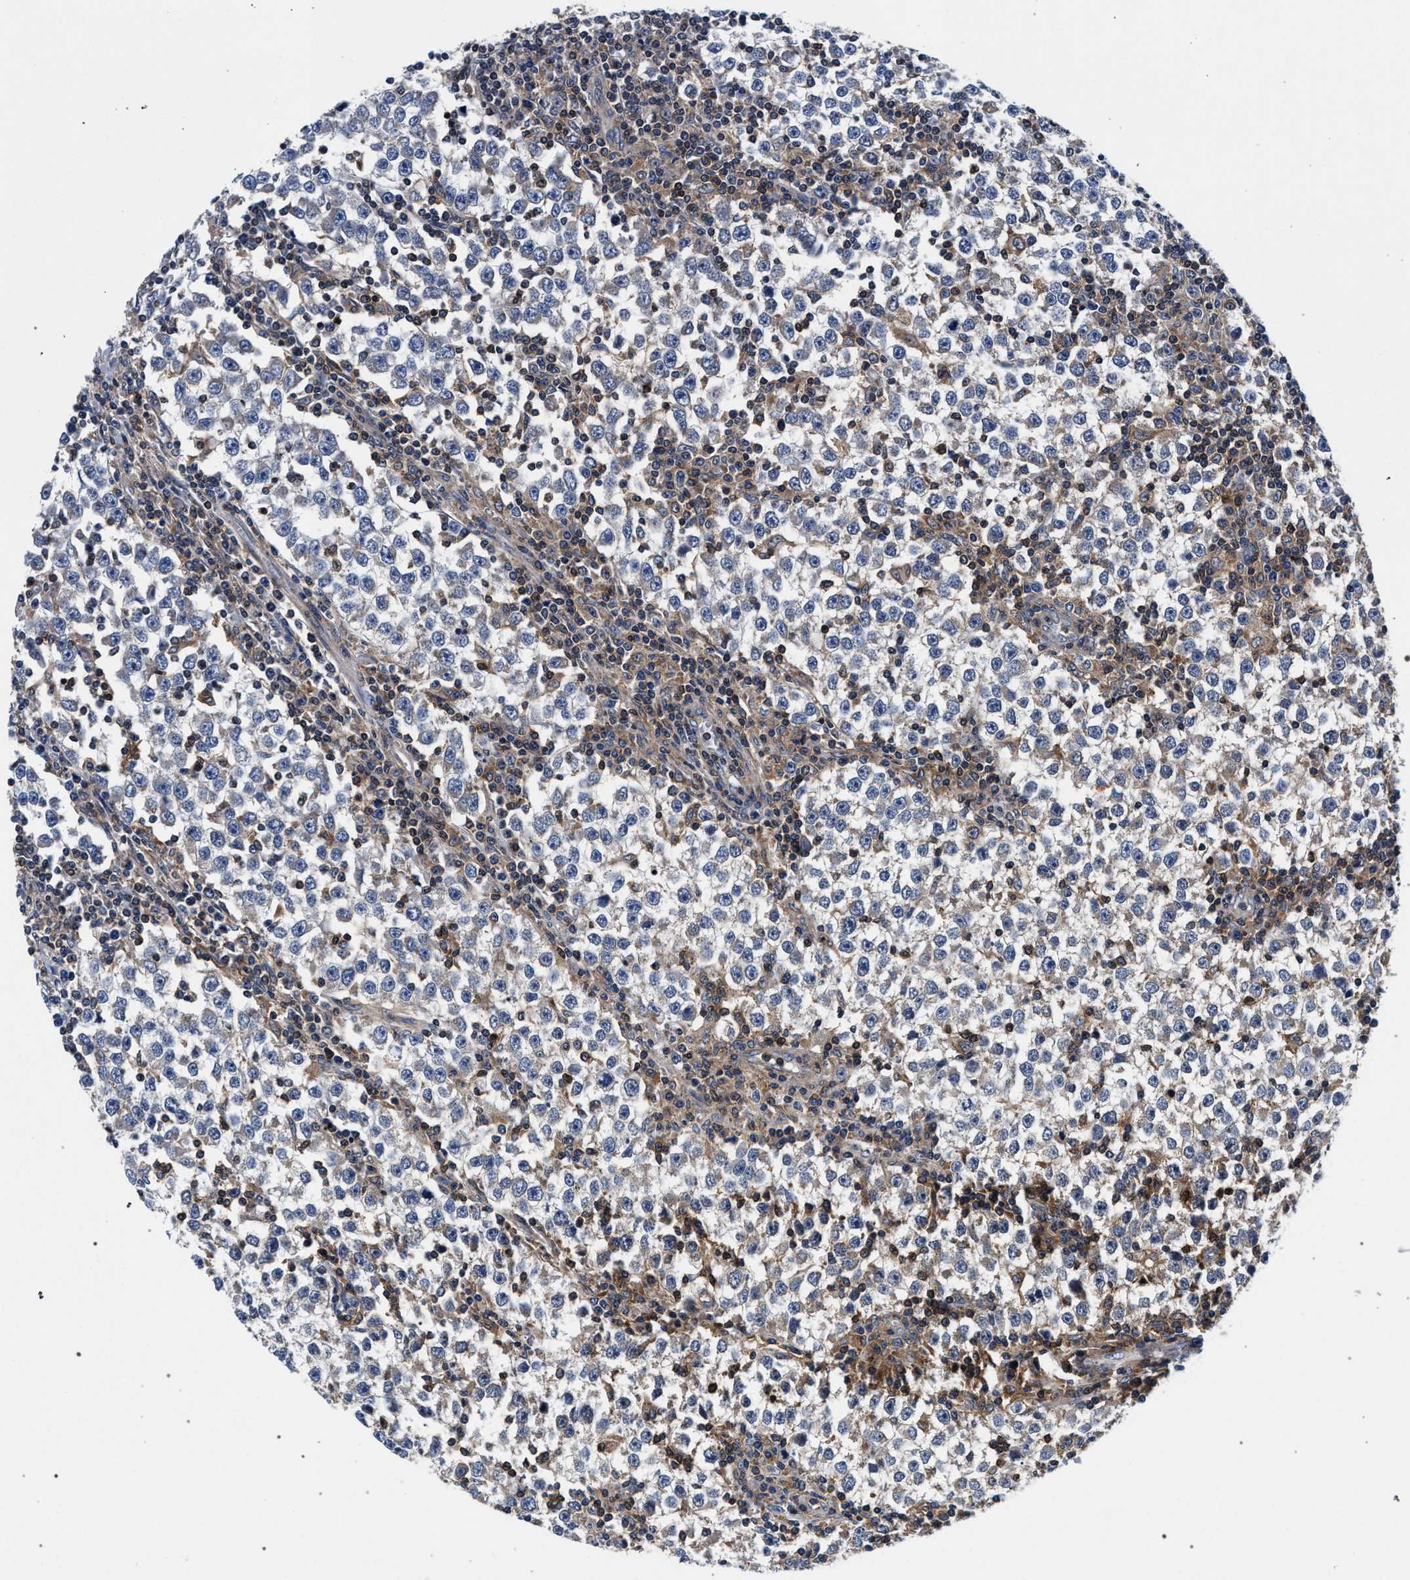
{"staining": {"intensity": "negative", "quantity": "none", "location": "none"}, "tissue": "testis cancer", "cell_type": "Tumor cells", "image_type": "cancer", "snomed": [{"axis": "morphology", "description": "Seminoma, NOS"}, {"axis": "topography", "description": "Testis"}], "caption": "Protein analysis of testis seminoma exhibits no significant positivity in tumor cells. The staining was performed using DAB (3,3'-diaminobenzidine) to visualize the protein expression in brown, while the nuclei were stained in blue with hematoxylin (Magnification: 20x).", "gene": "LASP1", "patient": {"sex": "male", "age": 65}}